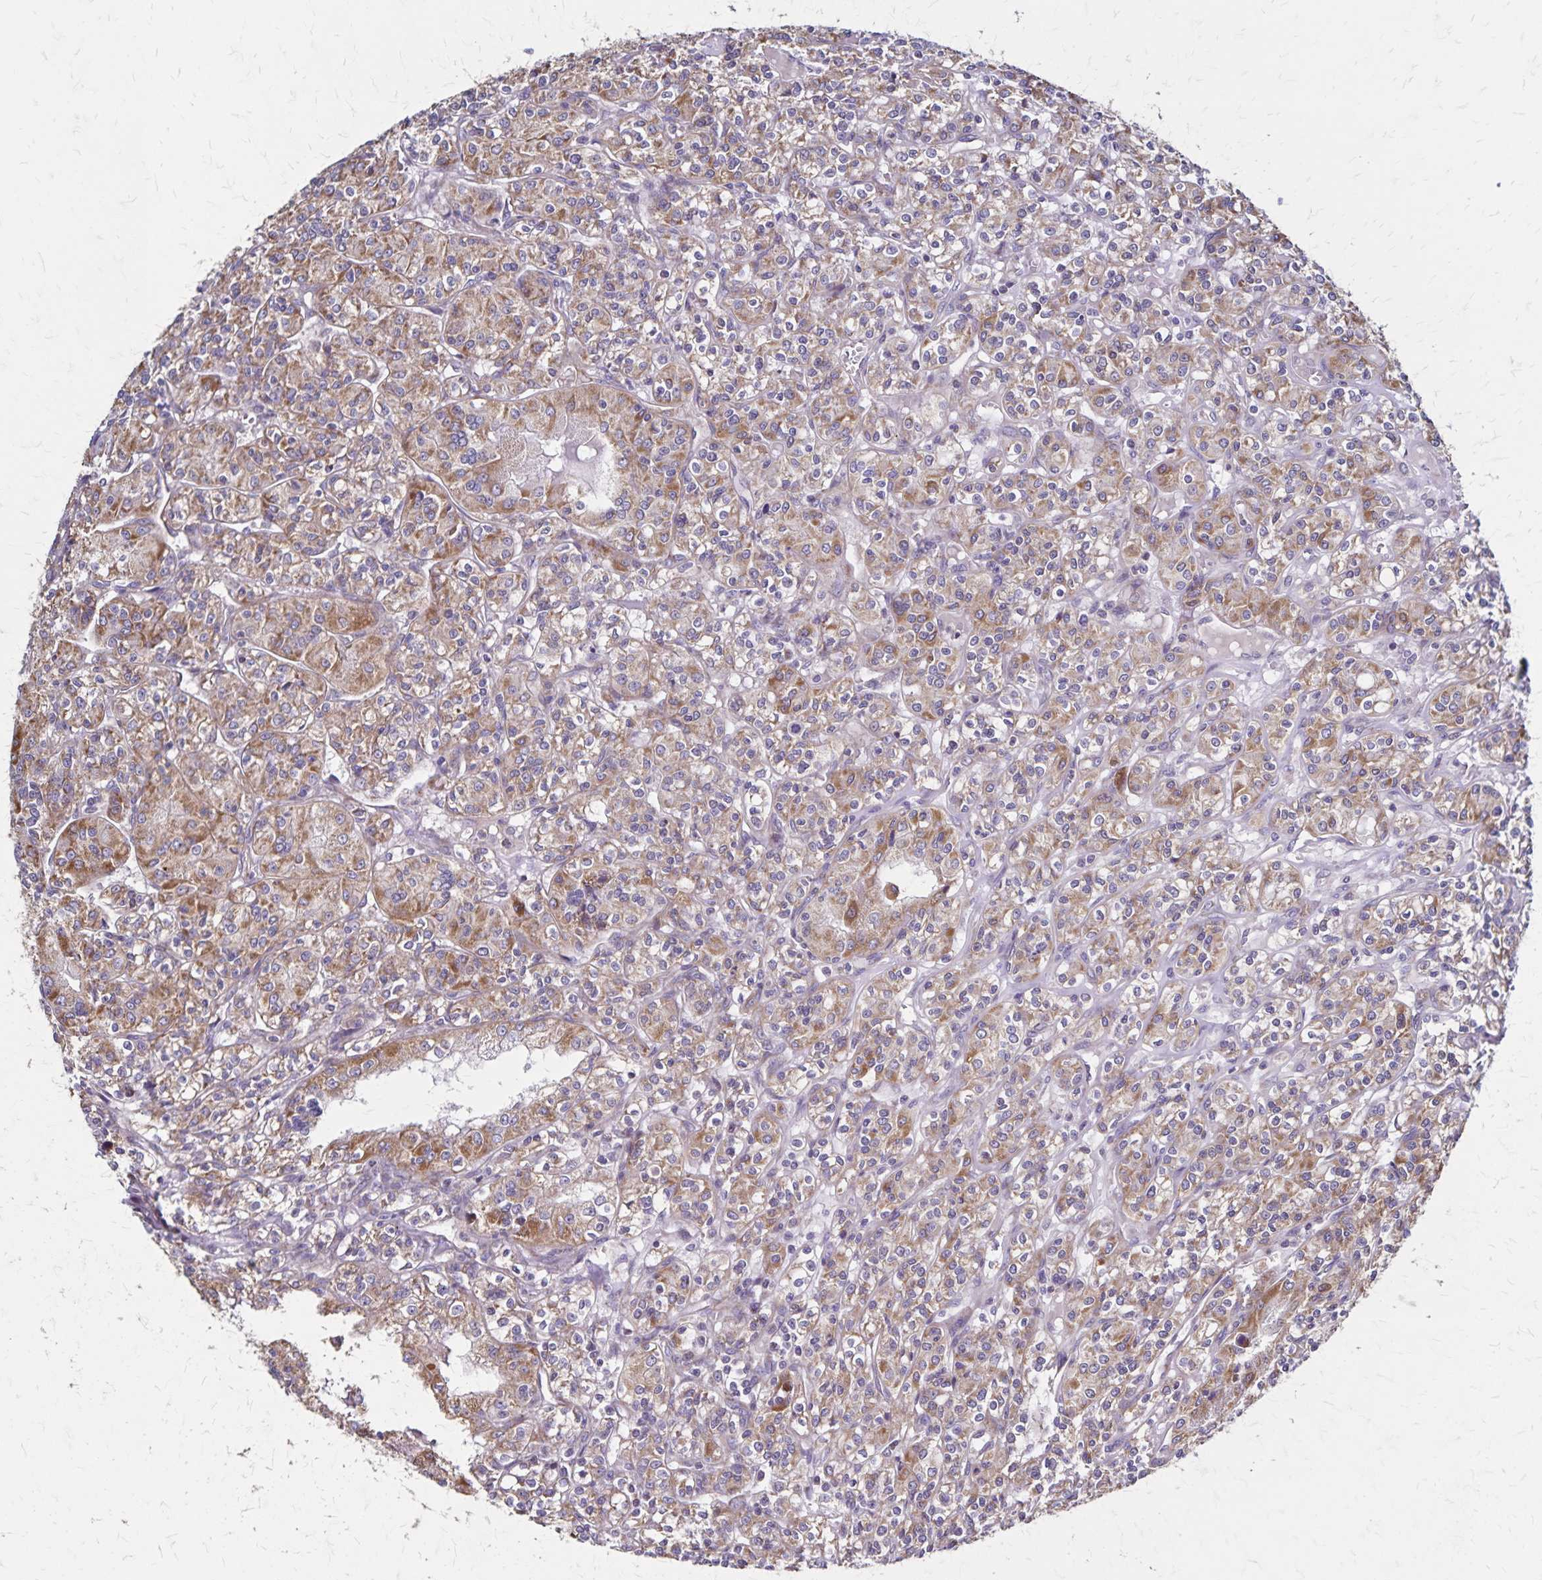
{"staining": {"intensity": "moderate", "quantity": "25%-75%", "location": "cytoplasmic/membranous"}, "tissue": "renal cancer", "cell_type": "Tumor cells", "image_type": "cancer", "snomed": [{"axis": "morphology", "description": "Adenocarcinoma, NOS"}, {"axis": "topography", "description": "Kidney"}], "caption": "Approximately 25%-75% of tumor cells in renal adenocarcinoma show moderate cytoplasmic/membranous protein staining as visualized by brown immunohistochemical staining.", "gene": "NFS1", "patient": {"sex": "male", "age": 36}}